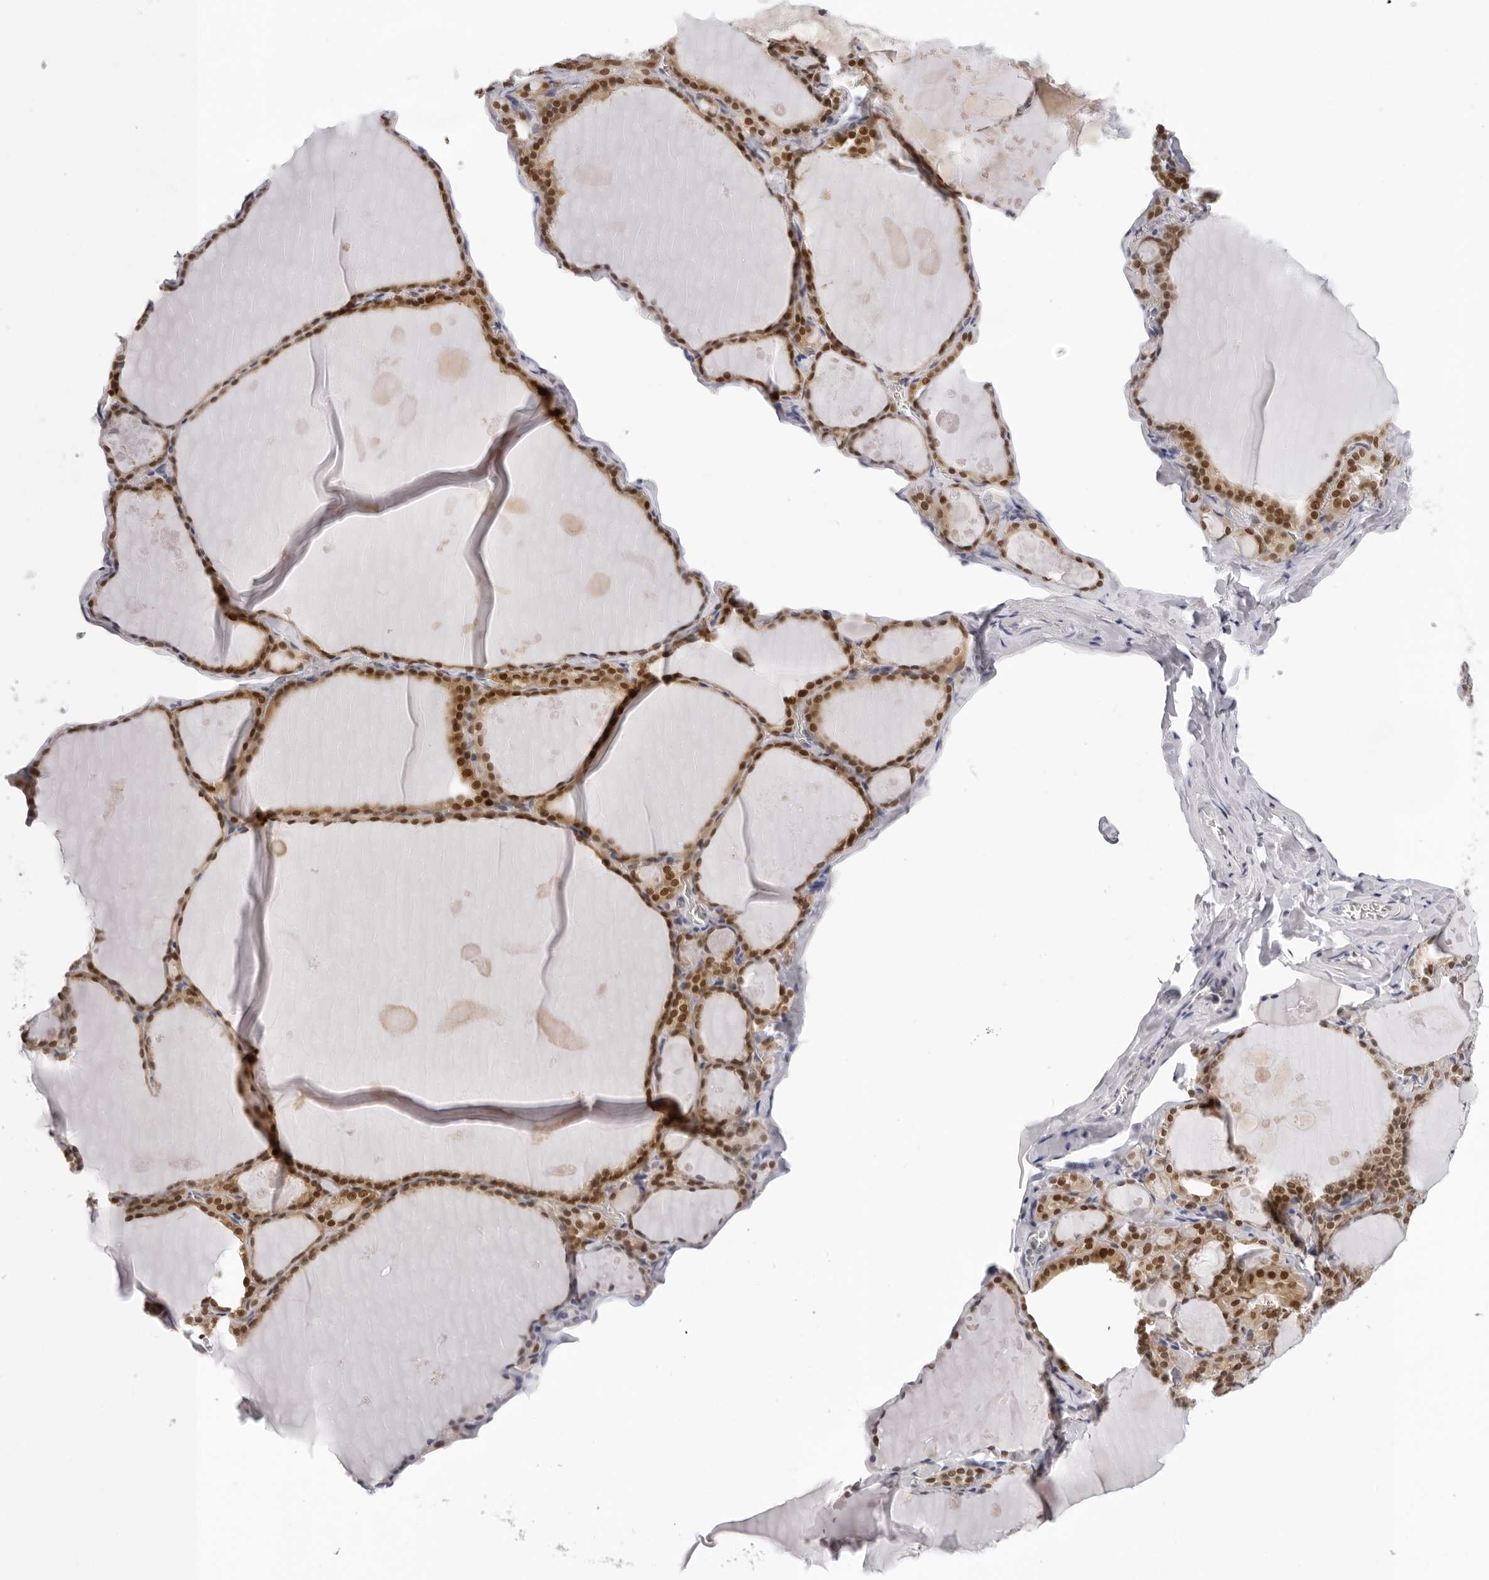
{"staining": {"intensity": "moderate", "quantity": ">75%", "location": "cytoplasmic/membranous,nuclear"}, "tissue": "thyroid gland", "cell_type": "Glandular cells", "image_type": "normal", "snomed": [{"axis": "morphology", "description": "Normal tissue, NOS"}, {"axis": "topography", "description": "Thyroid gland"}], "caption": "Immunohistochemical staining of normal human thyroid gland displays moderate cytoplasmic/membranous,nuclear protein expression in about >75% of glandular cells.", "gene": "WDR77", "patient": {"sex": "male", "age": 56}}